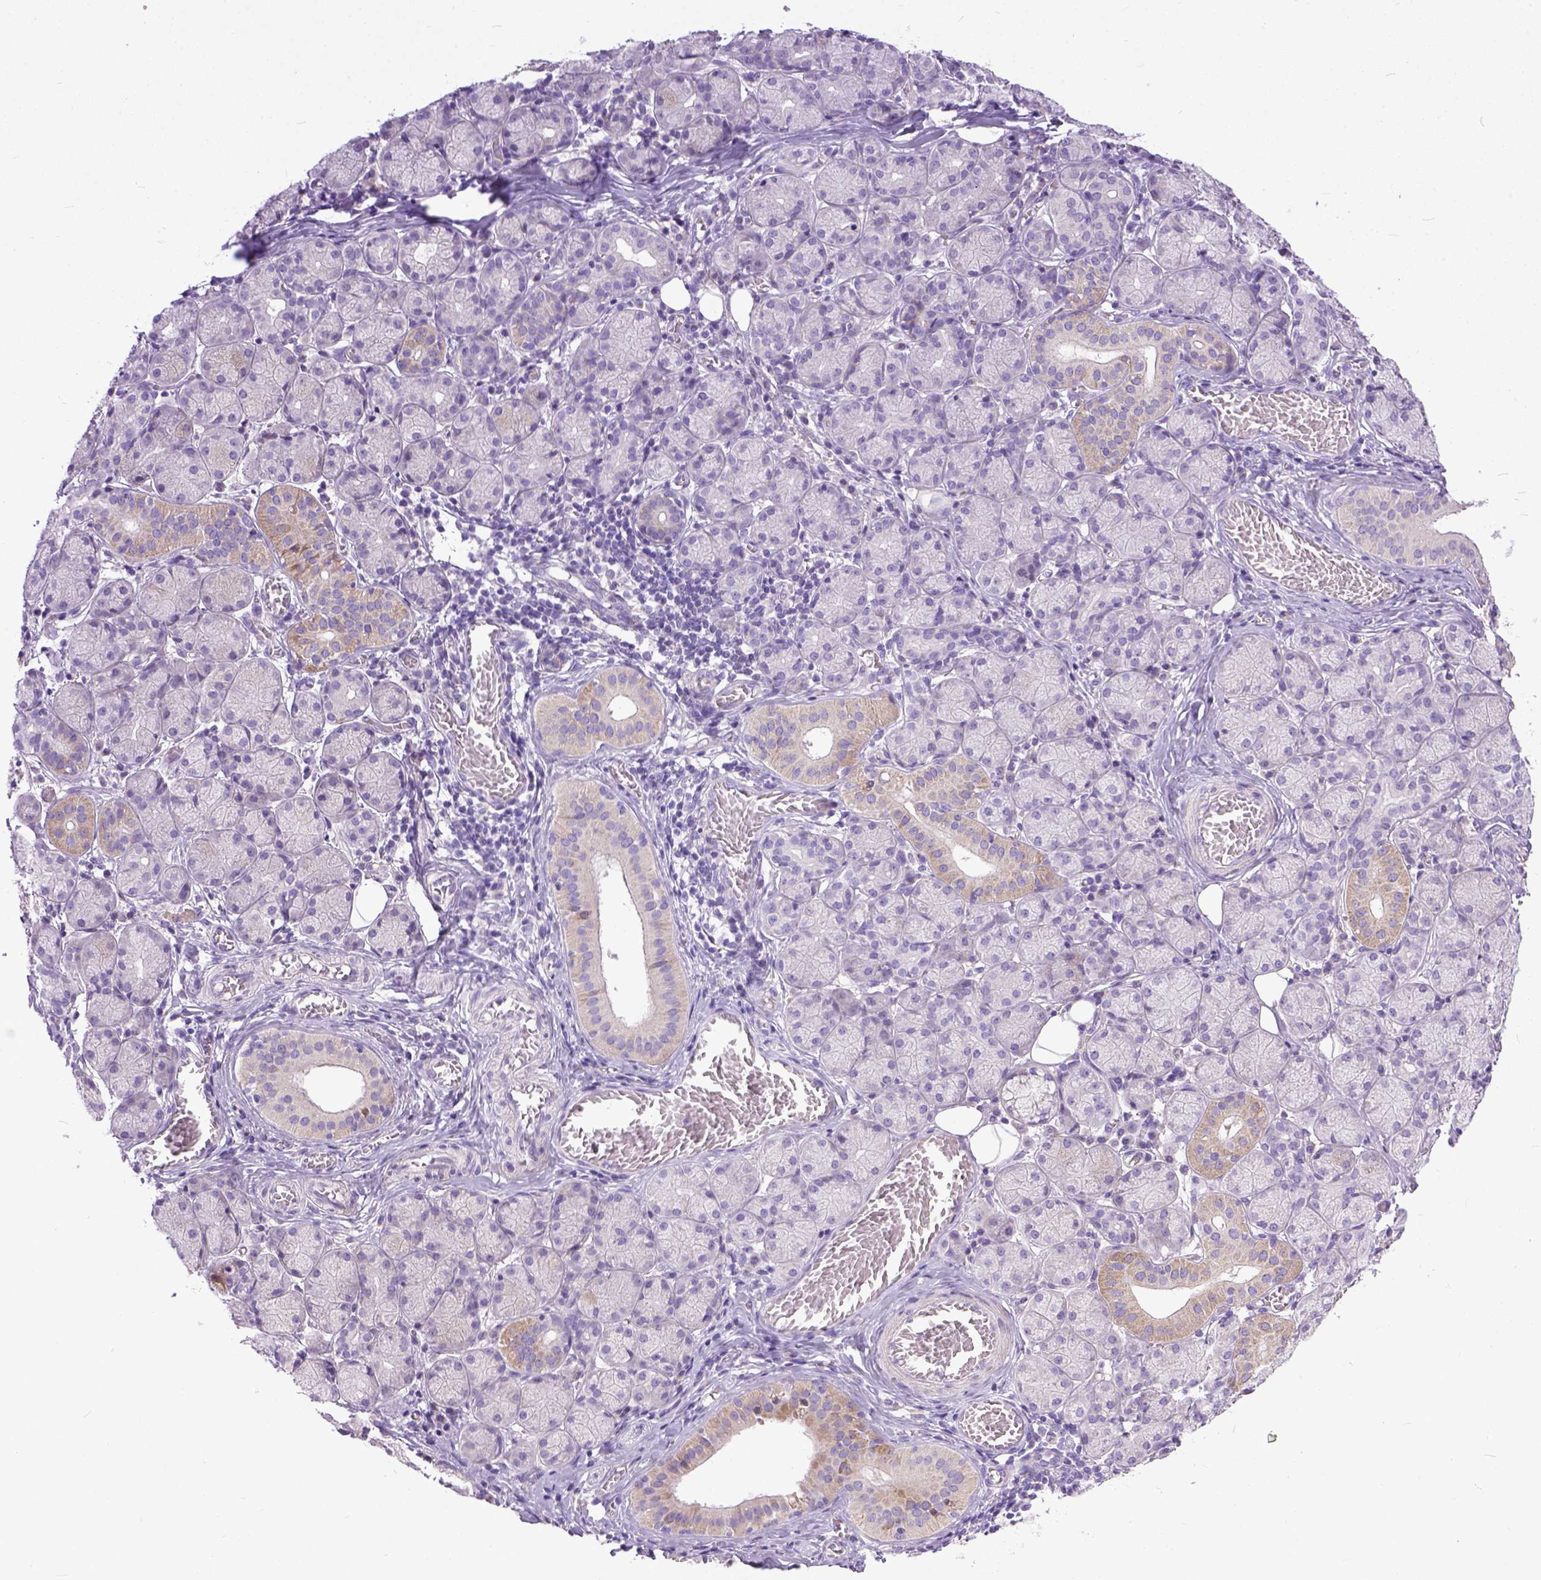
{"staining": {"intensity": "weak", "quantity": "<25%", "location": "cytoplasmic/membranous"}, "tissue": "salivary gland", "cell_type": "Glandular cells", "image_type": "normal", "snomed": [{"axis": "morphology", "description": "Normal tissue, NOS"}, {"axis": "topography", "description": "Salivary gland"}, {"axis": "topography", "description": "Peripheral nerve tissue"}], "caption": "Protein analysis of normal salivary gland exhibits no significant positivity in glandular cells.", "gene": "PLK5", "patient": {"sex": "female", "age": 24}}